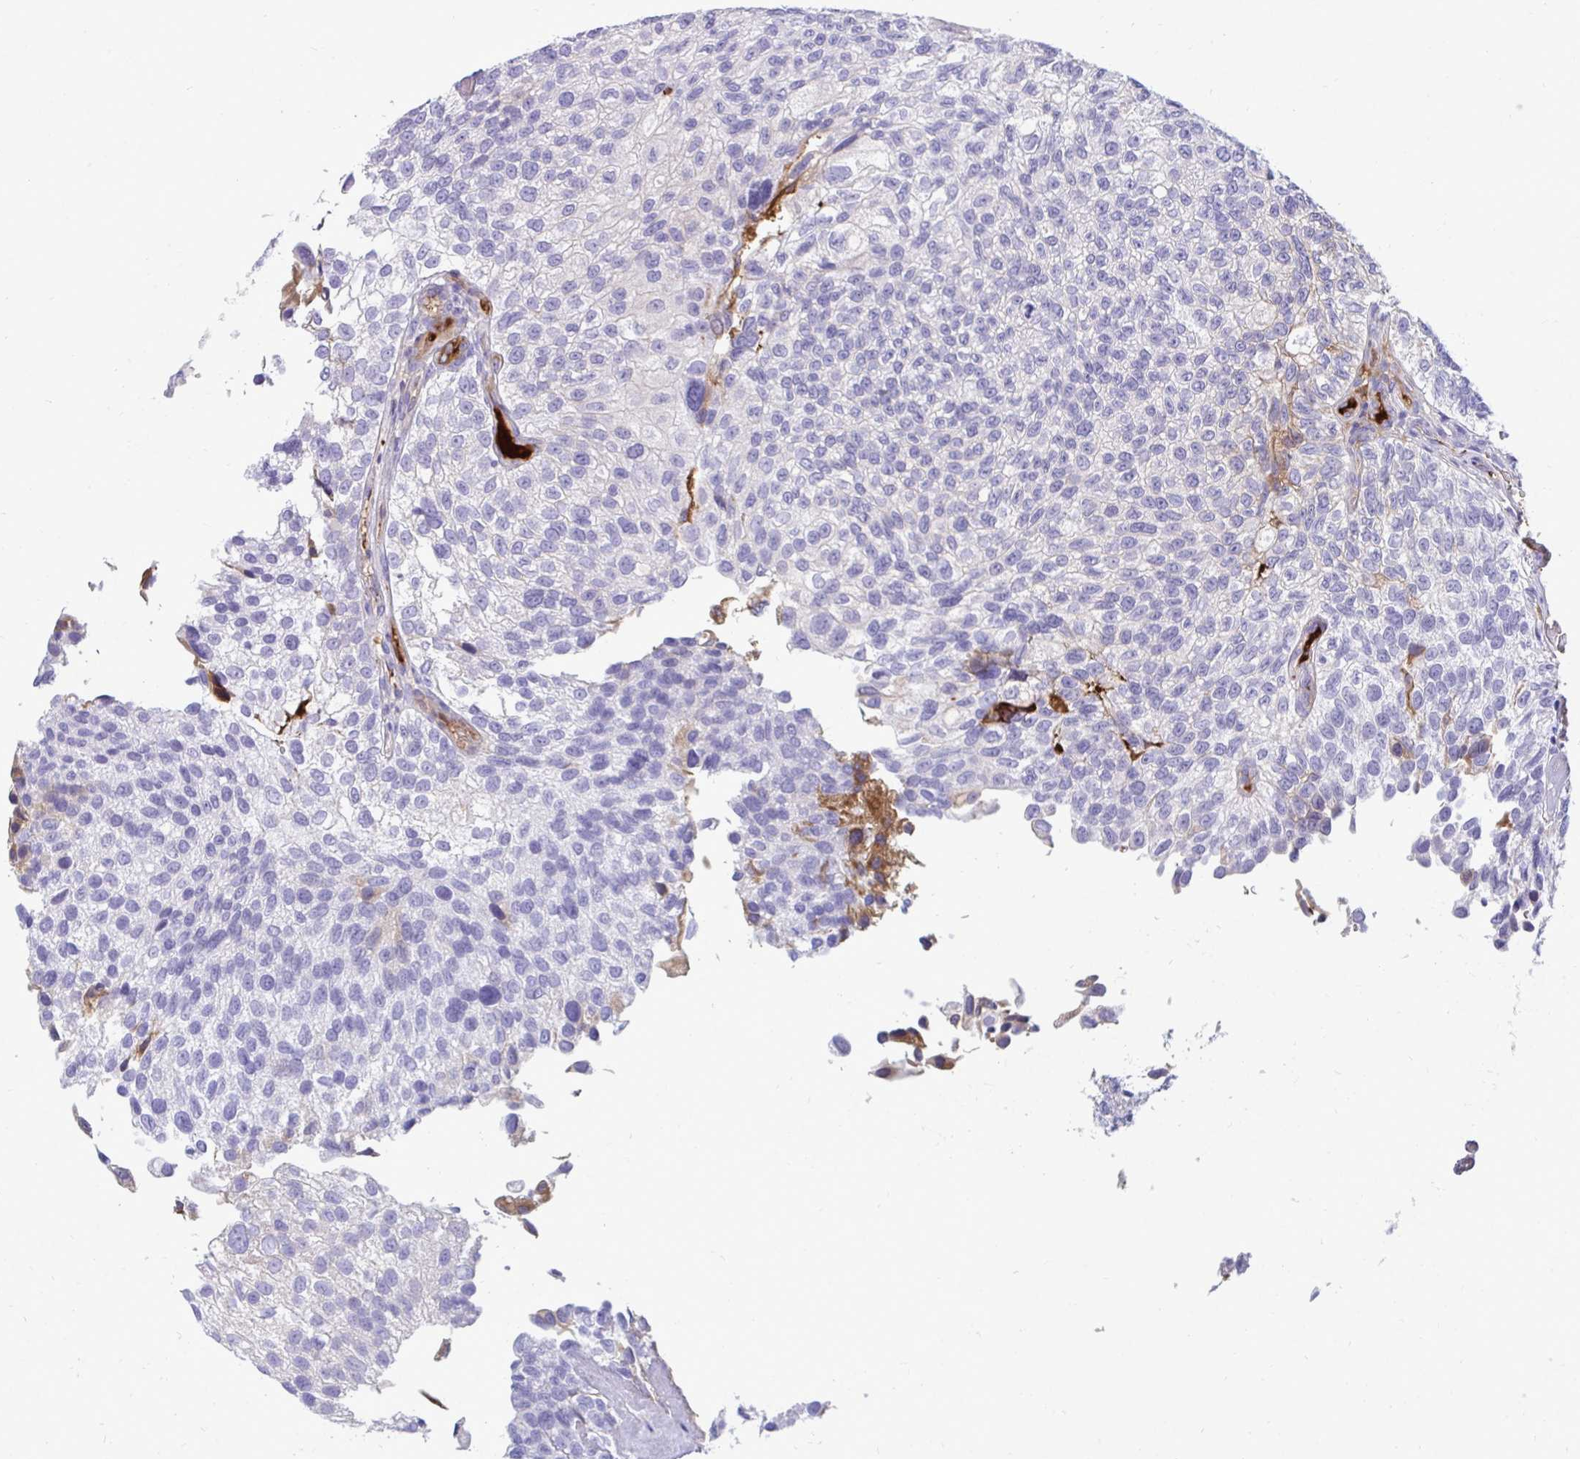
{"staining": {"intensity": "negative", "quantity": "none", "location": "none"}, "tissue": "urothelial cancer", "cell_type": "Tumor cells", "image_type": "cancer", "snomed": [{"axis": "morphology", "description": "Urothelial carcinoma, NOS"}, {"axis": "topography", "description": "Urinary bladder"}], "caption": "Human transitional cell carcinoma stained for a protein using immunohistochemistry shows no positivity in tumor cells.", "gene": "F2", "patient": {"sex": "male", "age": 87}}